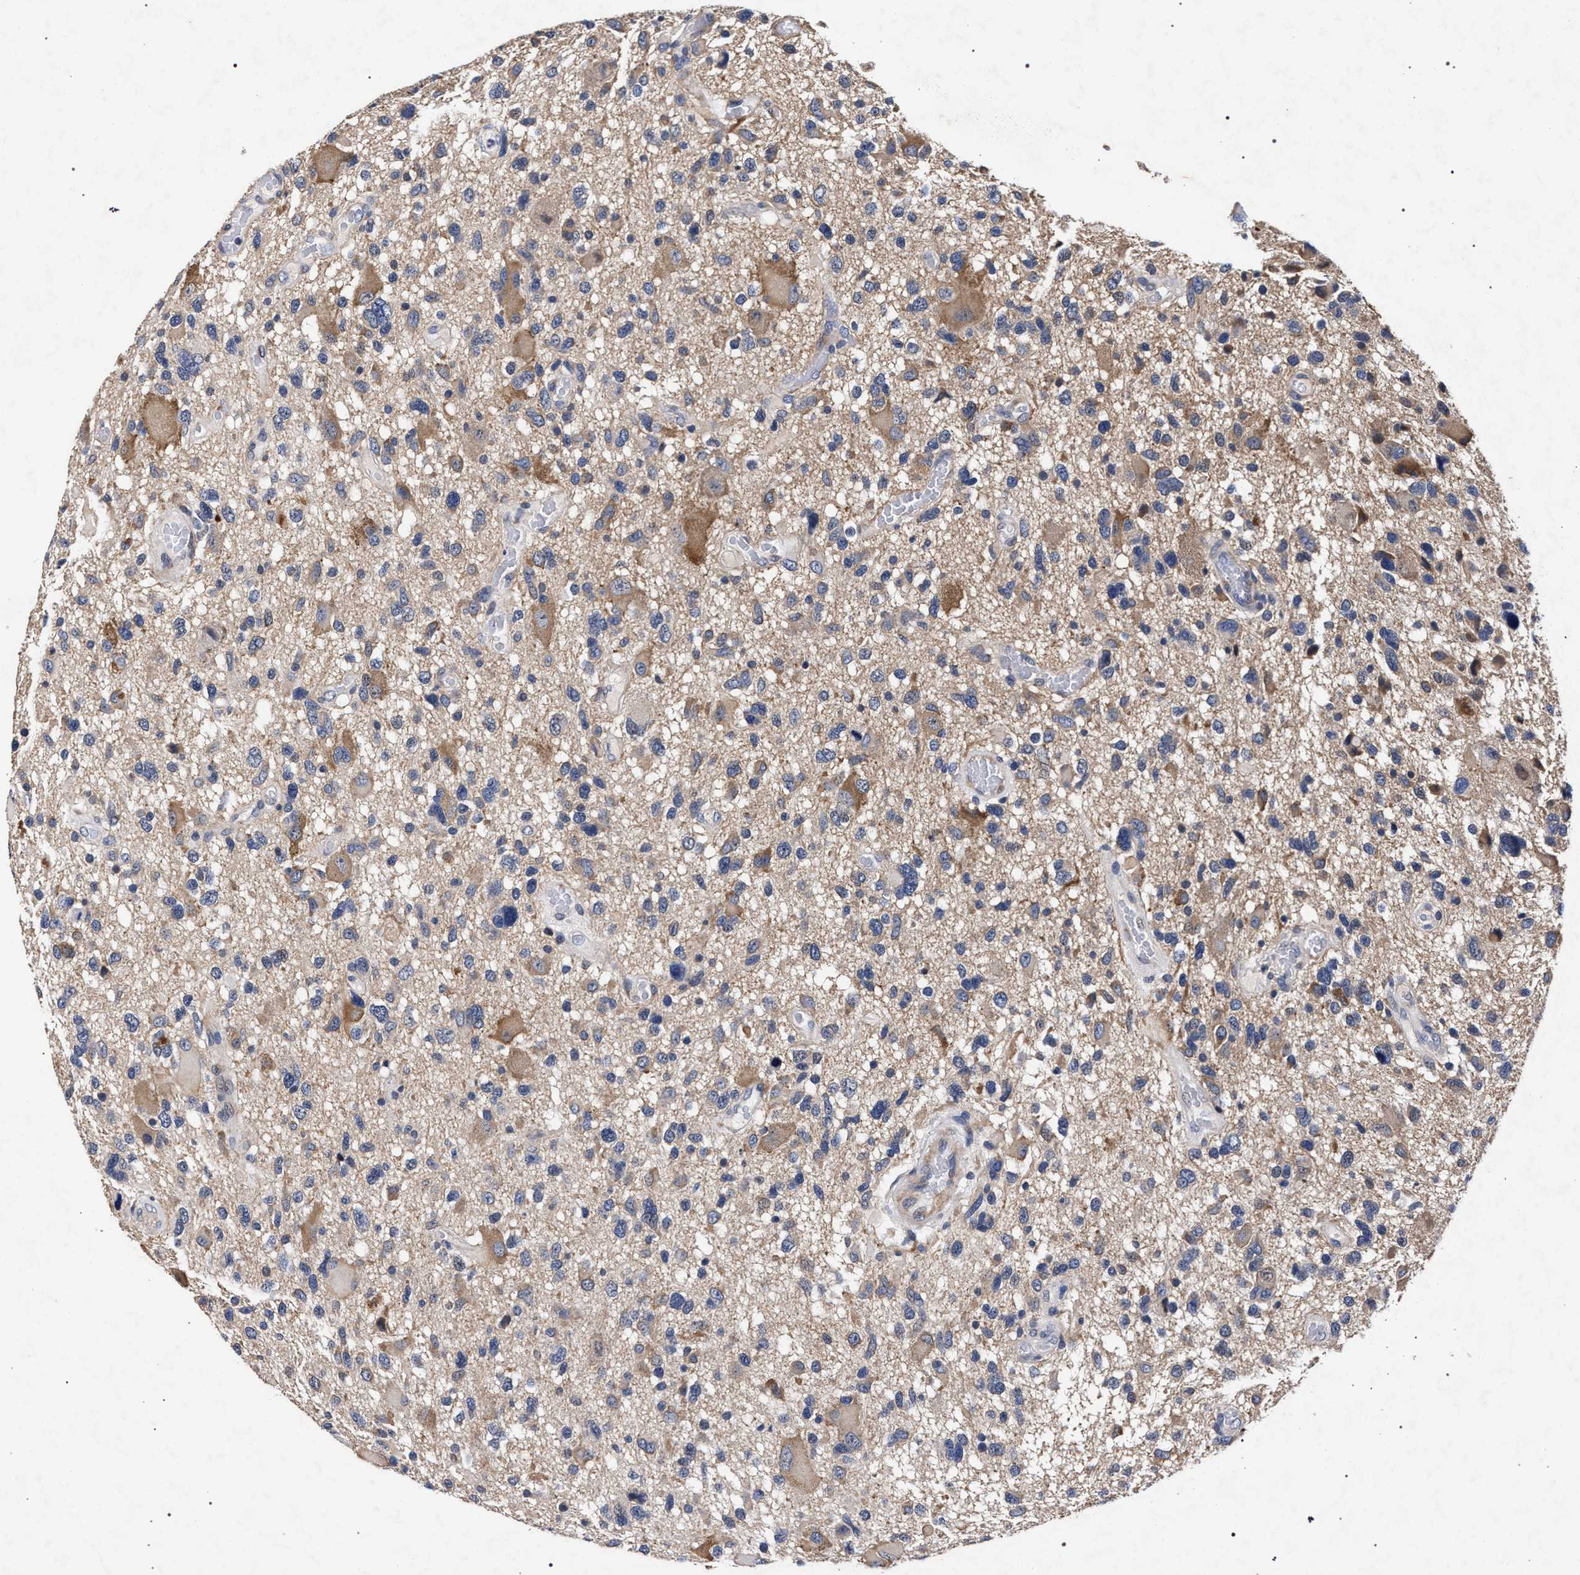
{"staining": {"intensity": "moderate", "quantity": "<25%", "location": "cytoplasmic/membranous"}, "tissue": "glioma", "cell_type": "Tumor cells", "image_type": "cancer", "snomed": [{"axis": "morphology", "description": "Glioma, malignant, High grade"}, {"axis": "topography", "description": "Brain"}], "caption": "Protein analysis of glioma tissue demonstrates moderate cytoplasmic/membranous staining in approximately <25% of tumor cells. The protein is shown in brown color, while the nuclei are stained blue.", "gene": "CFAP95", "patient": {"sex": "male", "age": 33}}